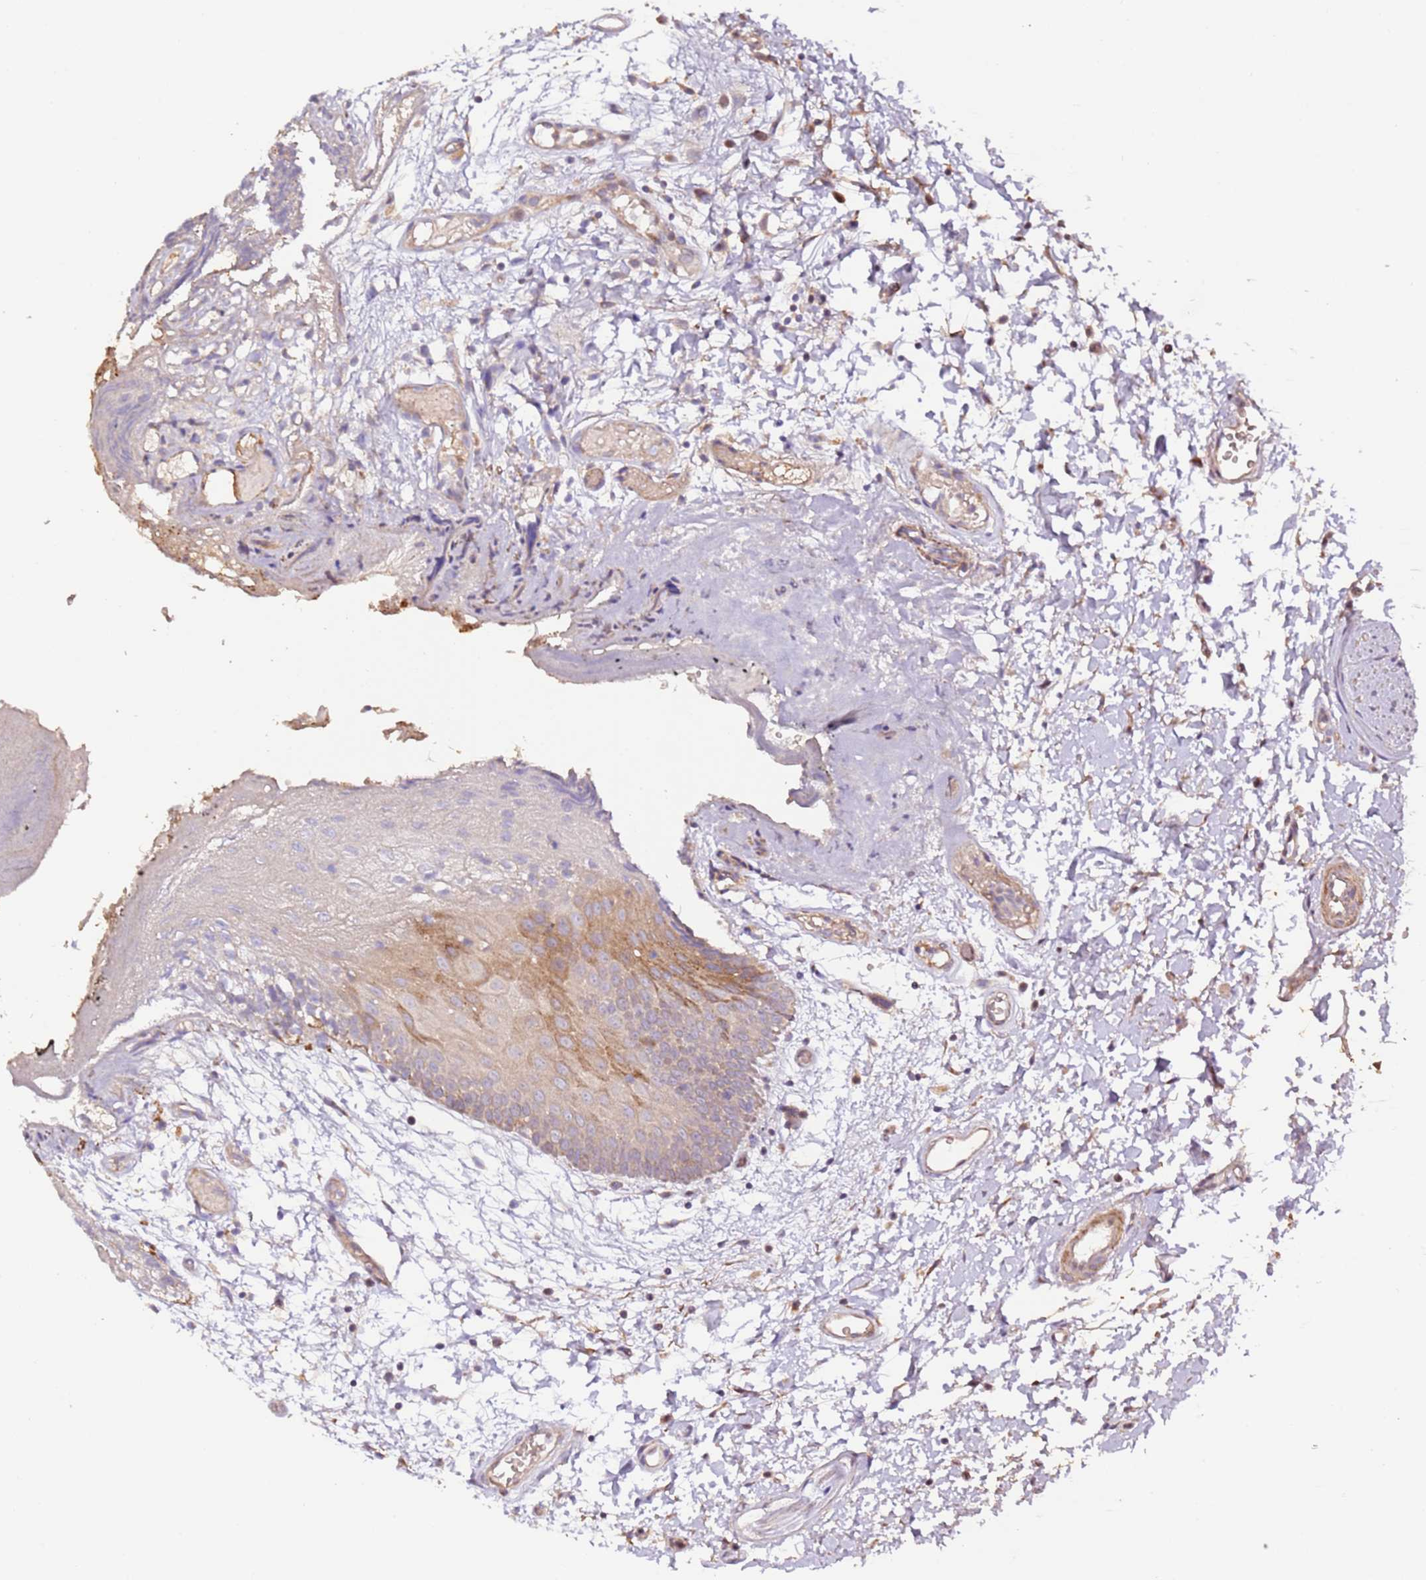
{"staining": {"intensity": "moderate", "quantity": "<25%", "location": "cytoplasmic/membranous"}, "tissue": "oral mucosa", "cell_type": "Squamous epithelial cells", "image_type": "normal", "snomed": [{"axis": "morphology", "description": "Normal tissue, NOS"}, {"axis": "topography", "description": "Skeletal muscle"}, {"axis": "topography", "description": "Oral tissue"}, {"axis": "topography", "description": "Salivary gland"}, {"axis": "topography", "description": "Peripheral nerve tissue"}], "caption": "Protein expression analysis of normal oral mucosa exhibits moderate cytoplasmic/membranous positivity in about <25% of squamous epithelial cells. (Stains: DAB (3,3'-diaminobenzidine) in brown, nuclei in blue, Microscopy: brightfield microscopy at high magnification).", "gene": "HSD17B7", "patient": {"sex": "male", "age": 54}}